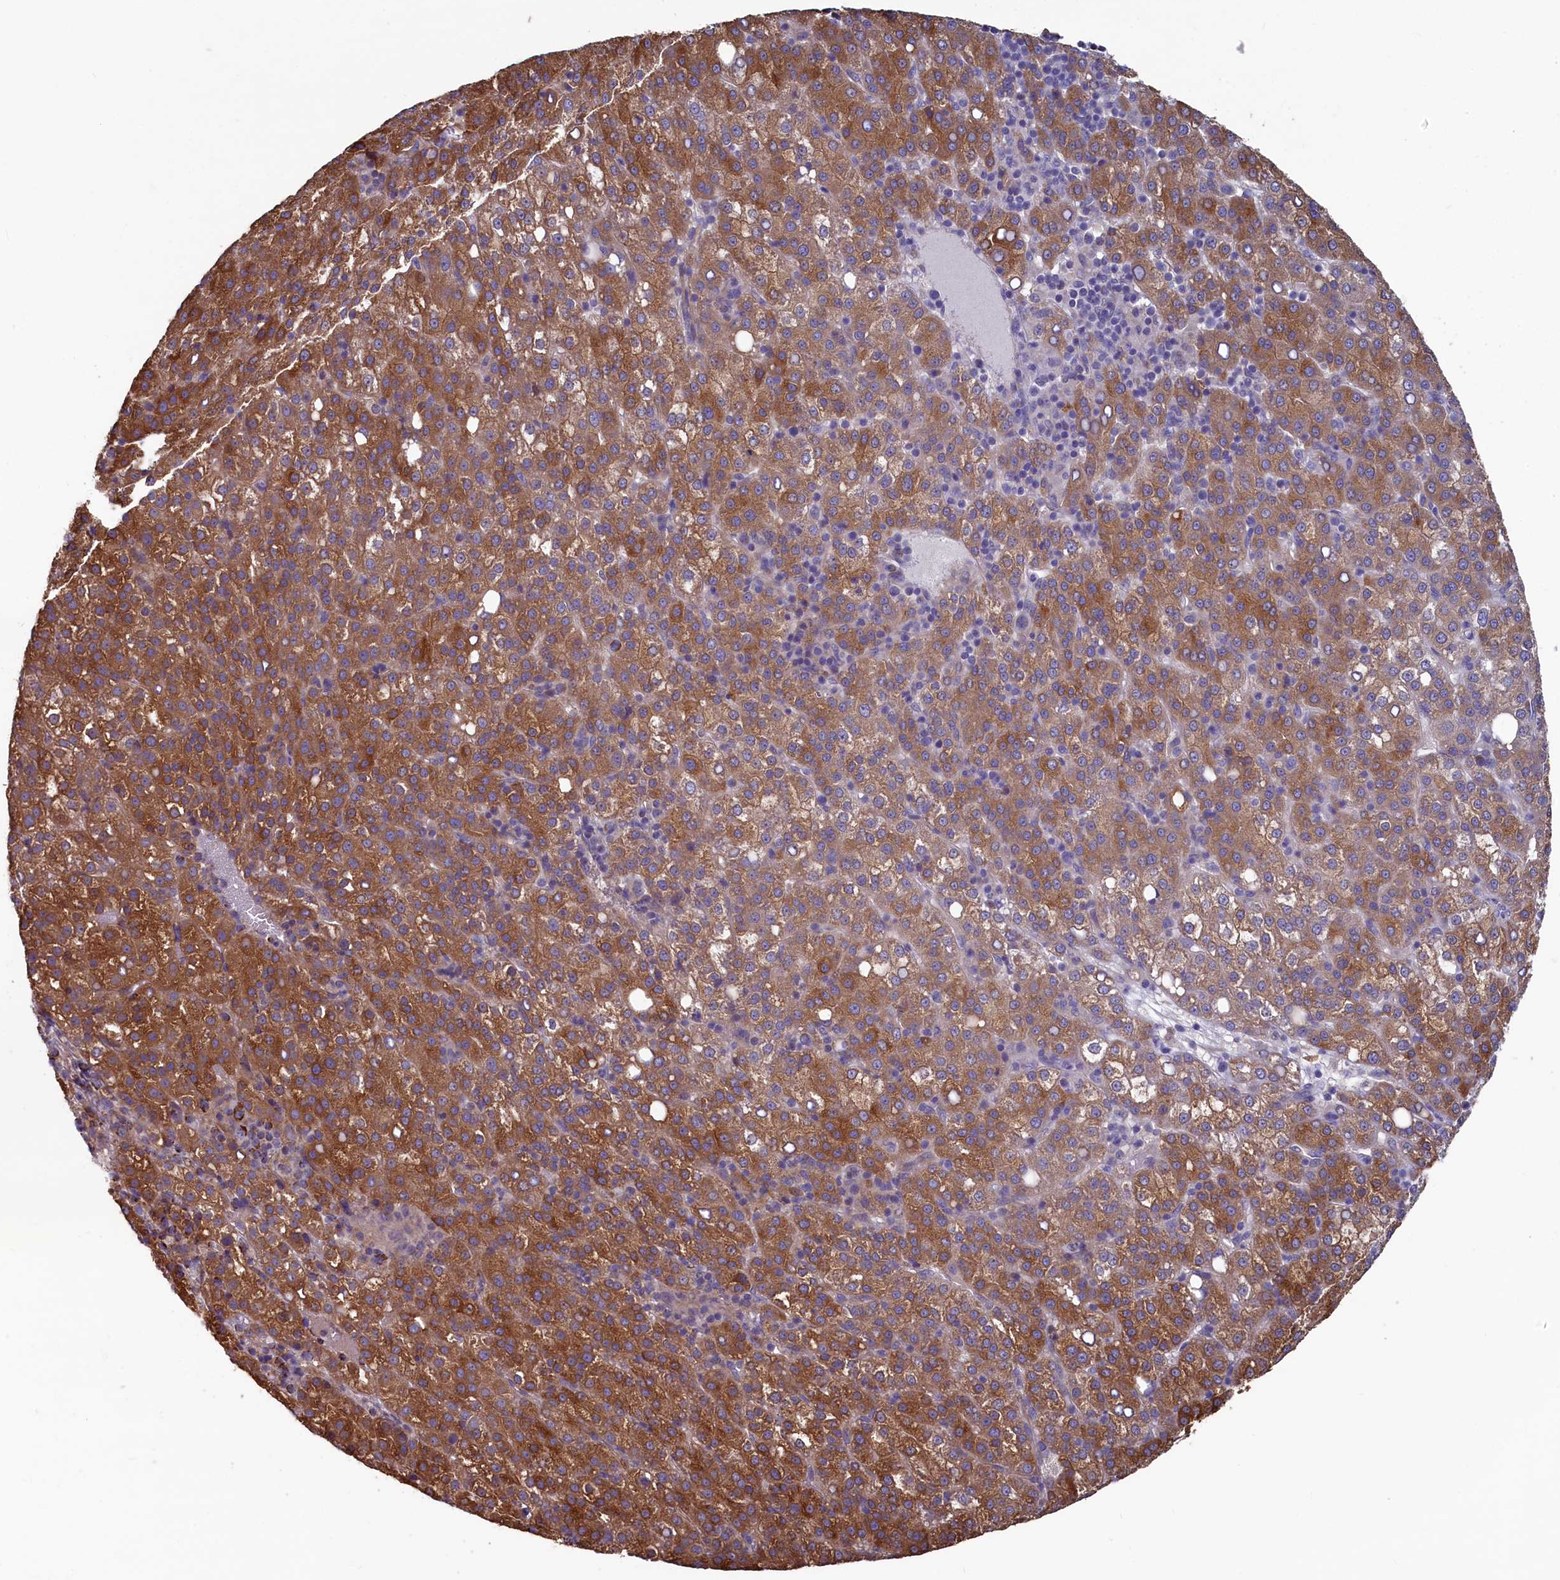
{"staining": {"intensity": "strong", "quantity": ">75%", "location": "cytoplasmic/membranous"}, "tissue": "liver cancer", "cell_type": "Tumor cells", "image_type": "cancer", "snomed": [{"axis": "morphology", "description": "Carcinoma, Hepatocellular, NOS"}, {"axis": "topography", "description": "Liver"}], "caption": "Immunohistochemical staining of human liver cancer demonstrates strong cytoplasmic/membranous protein positivity in approximately >75% of tumor cells. (DAB (3,3'-diaminobenzidine) IHC with brightfield microscopy, high magnification).", "gene": "SPATA2L", "patient": {"sex": "female", "age": 58}}